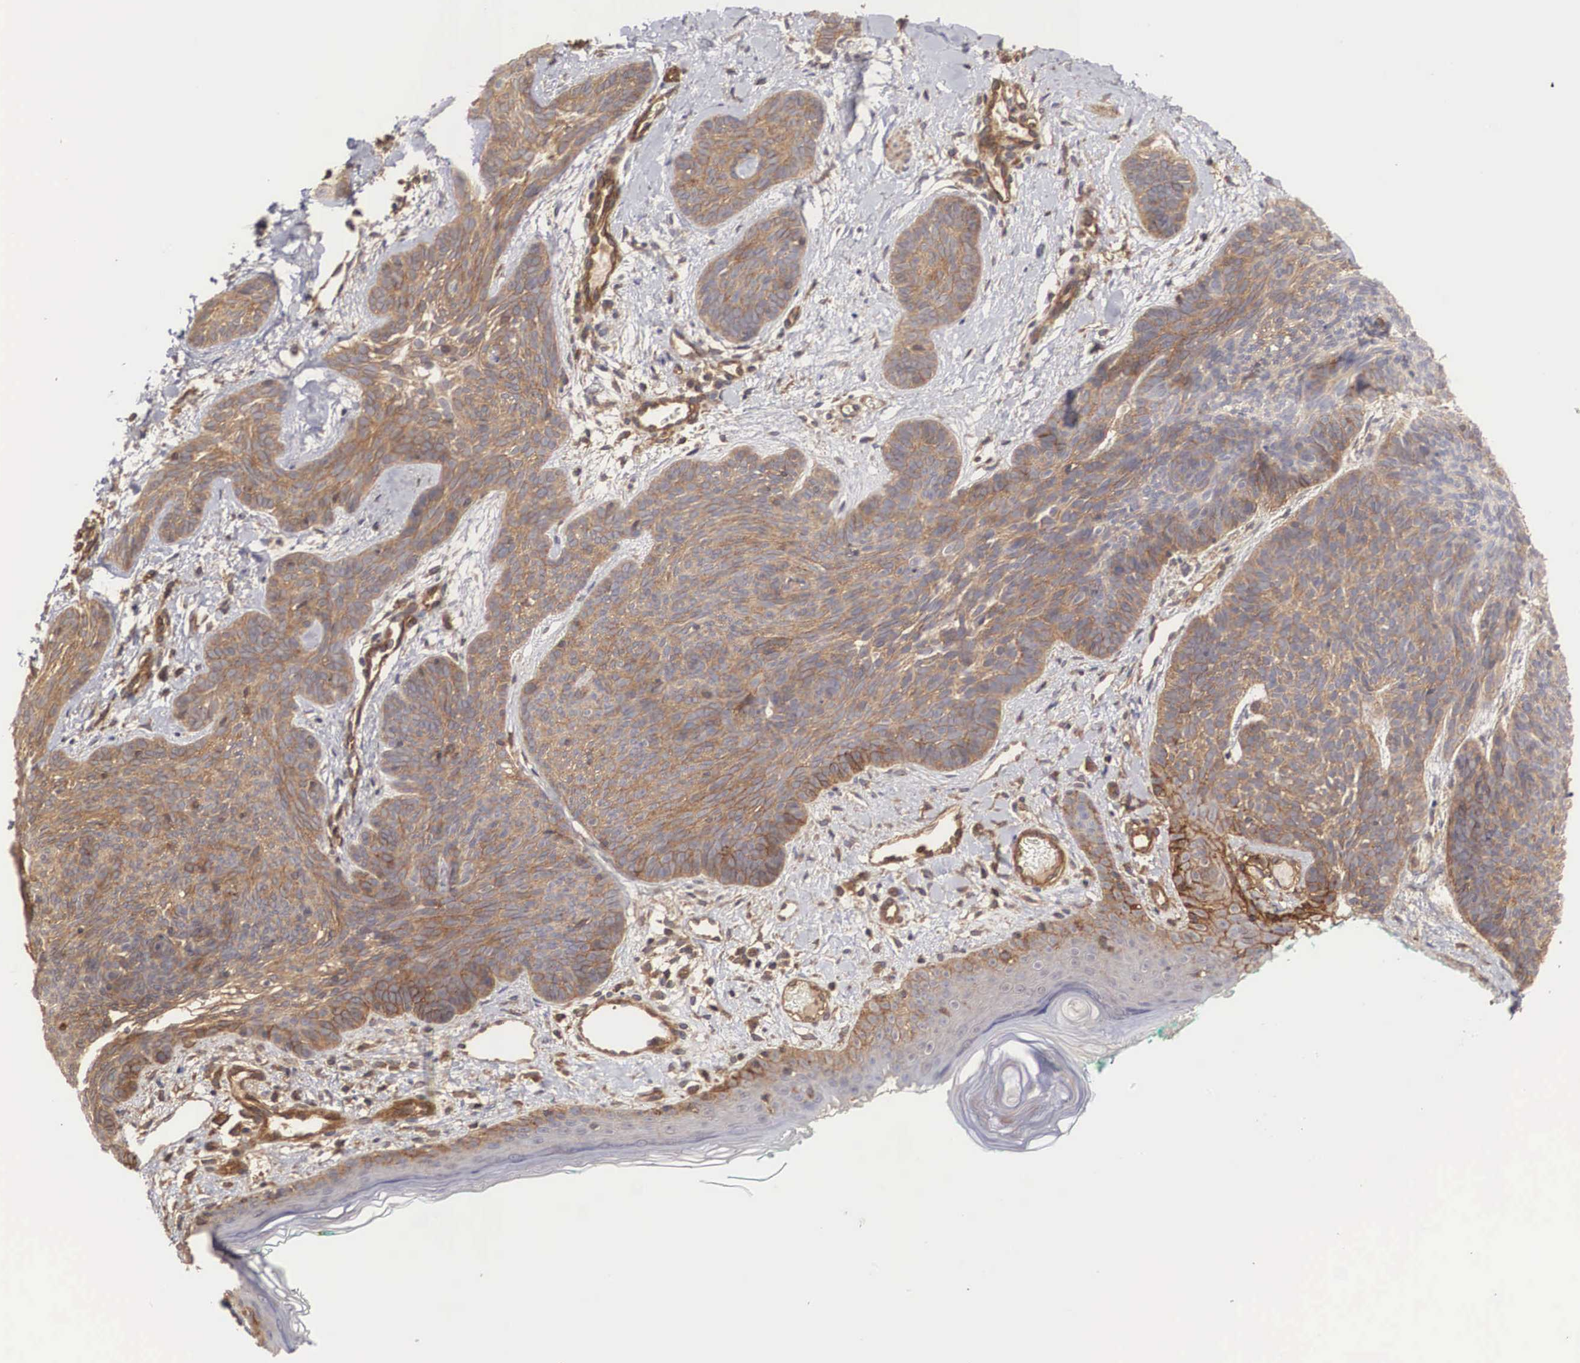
{"staining": {"intensity": "moderate", "quantity": "25%-75%", "location": "cytoplasmic/membranous"}, "tissue": "skin cancer", "cell_type": "Tumor cells", "image_type": "cancer", "snomed": [{"axis": "morphology", "description": "Basal cell carcinoma"}, {"axis": "topography", "description": "Skin"}], "caption": "Protein expression analysis of human skin cancer (basal cell carcinoma) reveals moderate cytoplasmic/membranous positivity in about 25%-75% of tumor cells. Immunohistochemistry stains the protein in brown and the nuclei are stained blue.", "gene": "ARMCX4", "patient": {"sex": "female", "age": 81}}